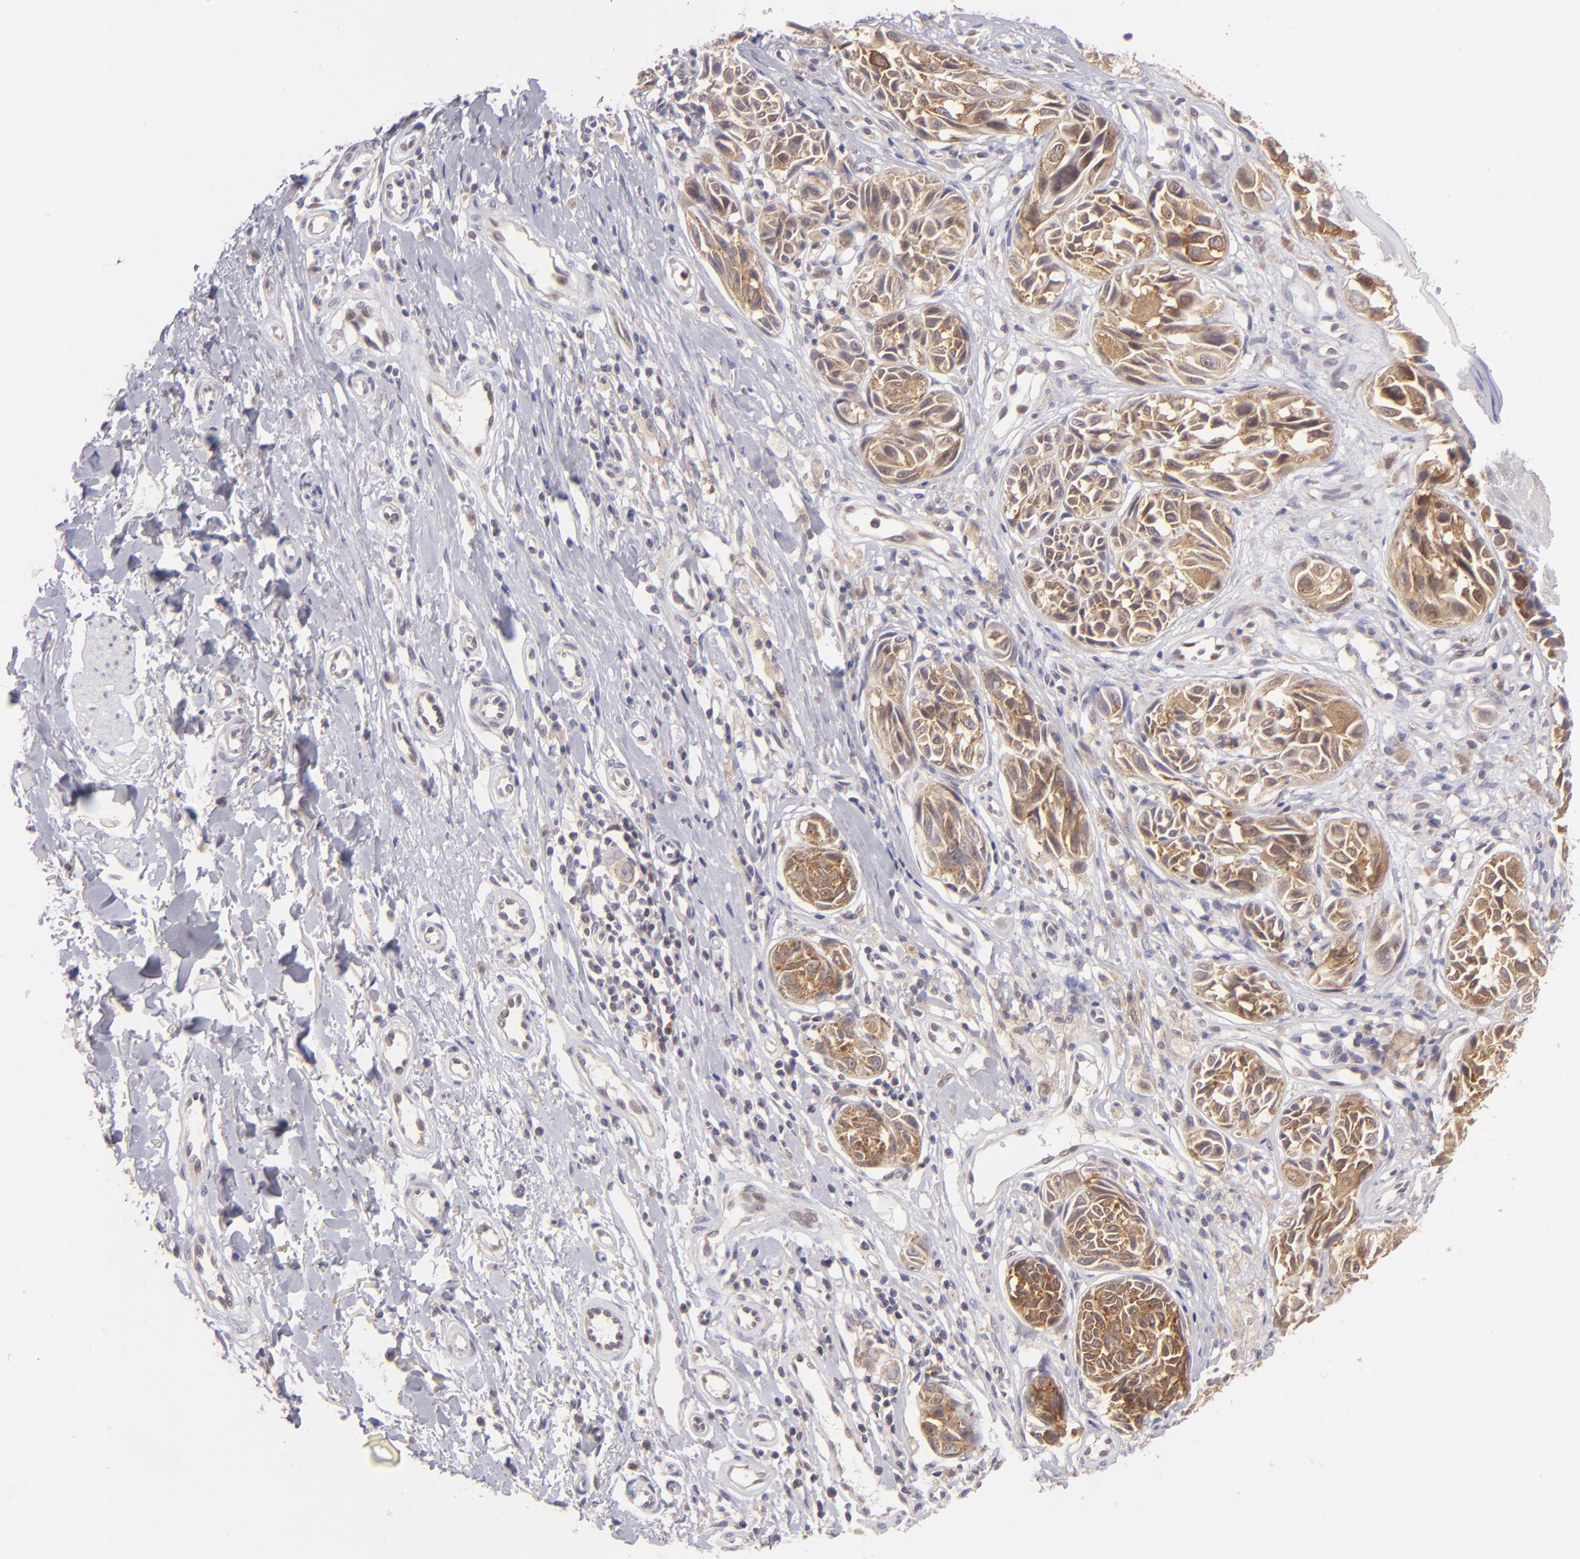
{"staining": {"intensity": "moderate", "quantity": ">75%", "location": "cytoplasmic/membranous"}, "tissue": "melanoma", "cell_type": "Tumor cells", "image_type": "cancer", "snomed": [{"axis": "morphology", "description": "Malignant melanoma, NOS"}, {"axis": "topography", "description": "Skin"}], "caption": "Melanoma was stained to show a protein in brown. There is medium levels of moderate cytoplasmic/membranous staining in about >75% of tumor cells.", "gene": "PTPN13", "patient": {"sex": "male", "age": 67}}